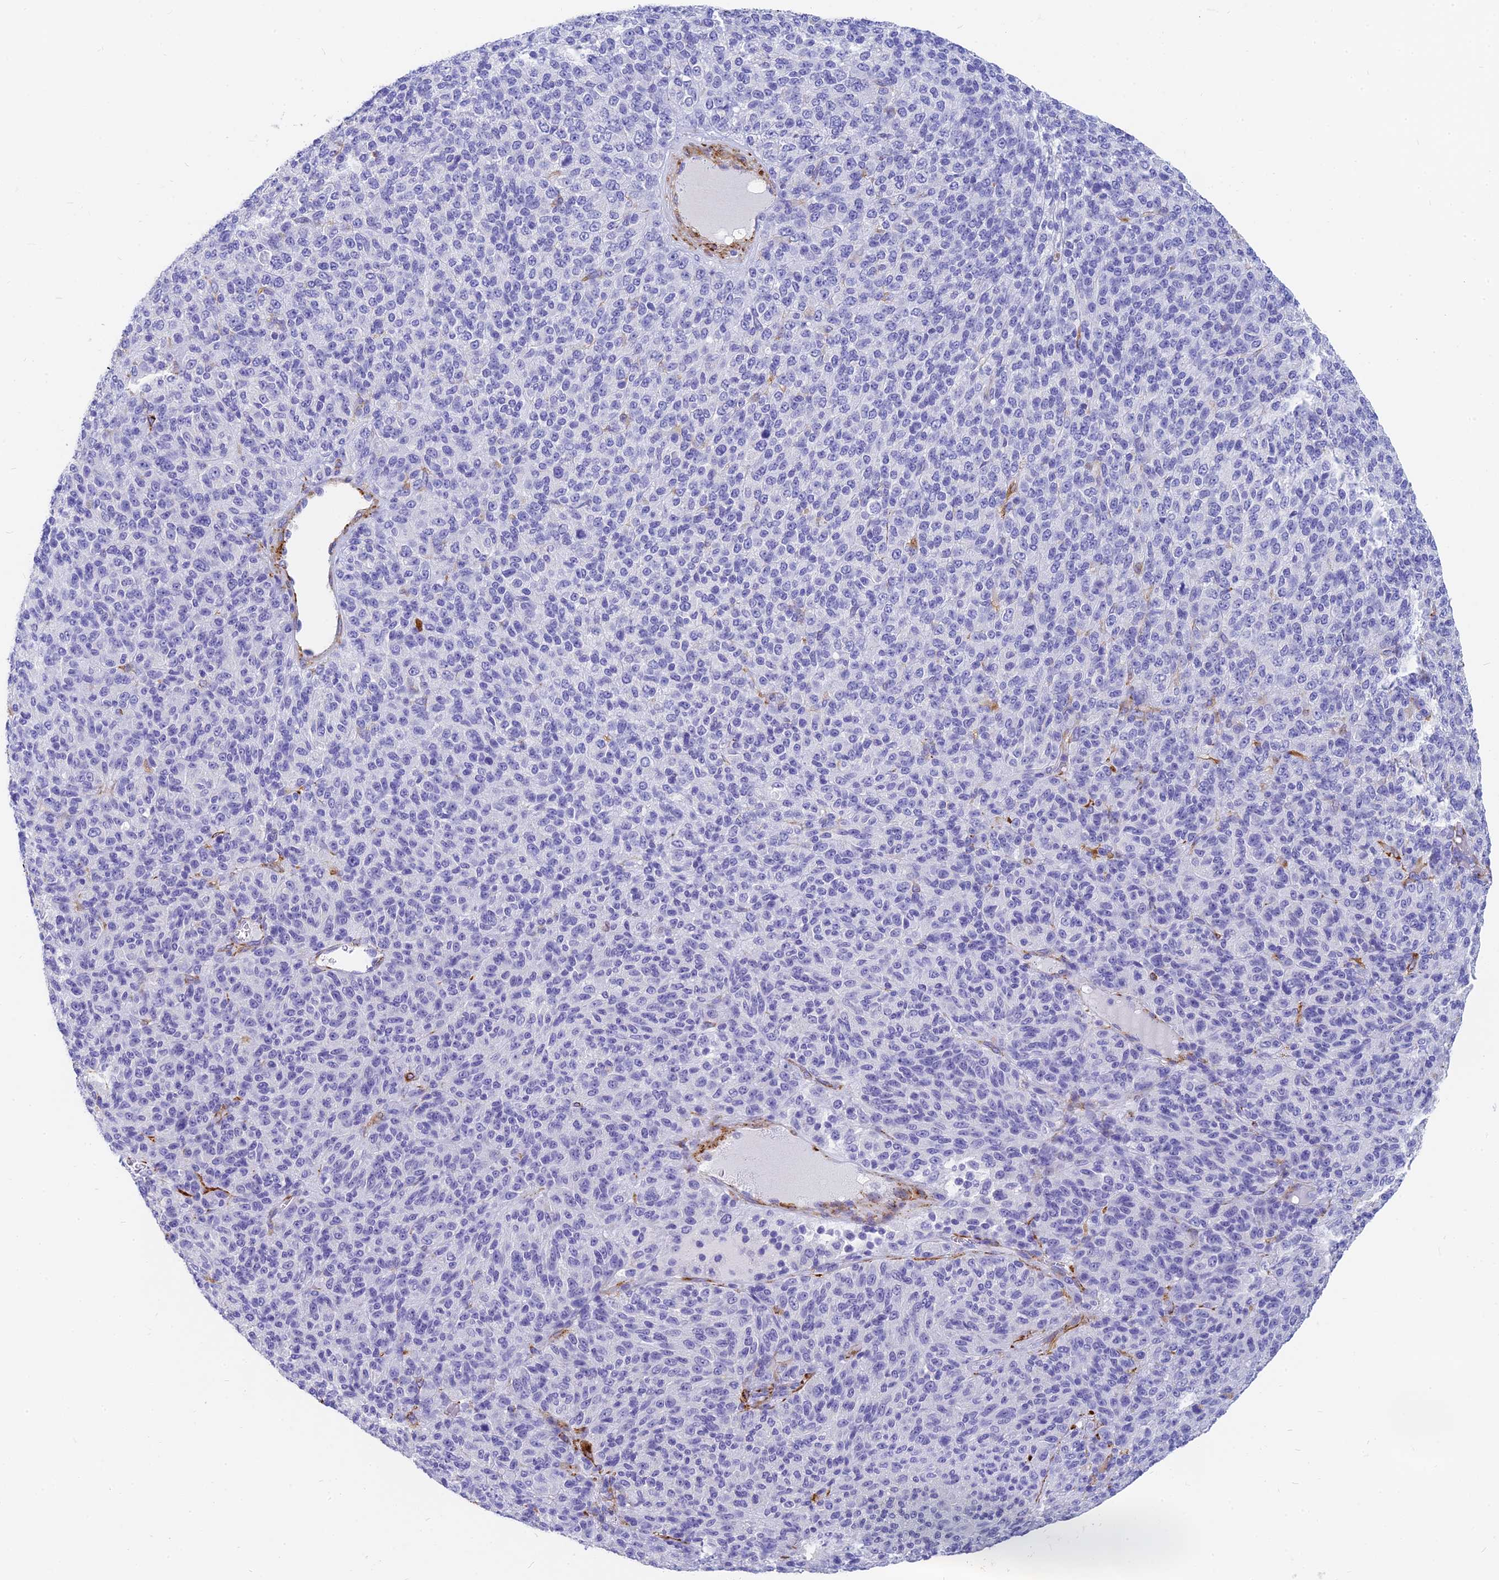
{"staining": {"intensity": "negative", "quantity": "none", "location": "none"}, "tissue": "melanoma", "cell_type": "Tumor cells", "image_type": "cancer", "snomed": [{"axis": "morphology", "description": "Malignant melanoma, Metastatic site"}, {"axis": "topography", "description": "Brain"}], "caption": "The photomicrograph displays no staining of tumor cells in melanoma.", "gene": "SLC36A2", "patient": {"sex": "female", "age": 56}}